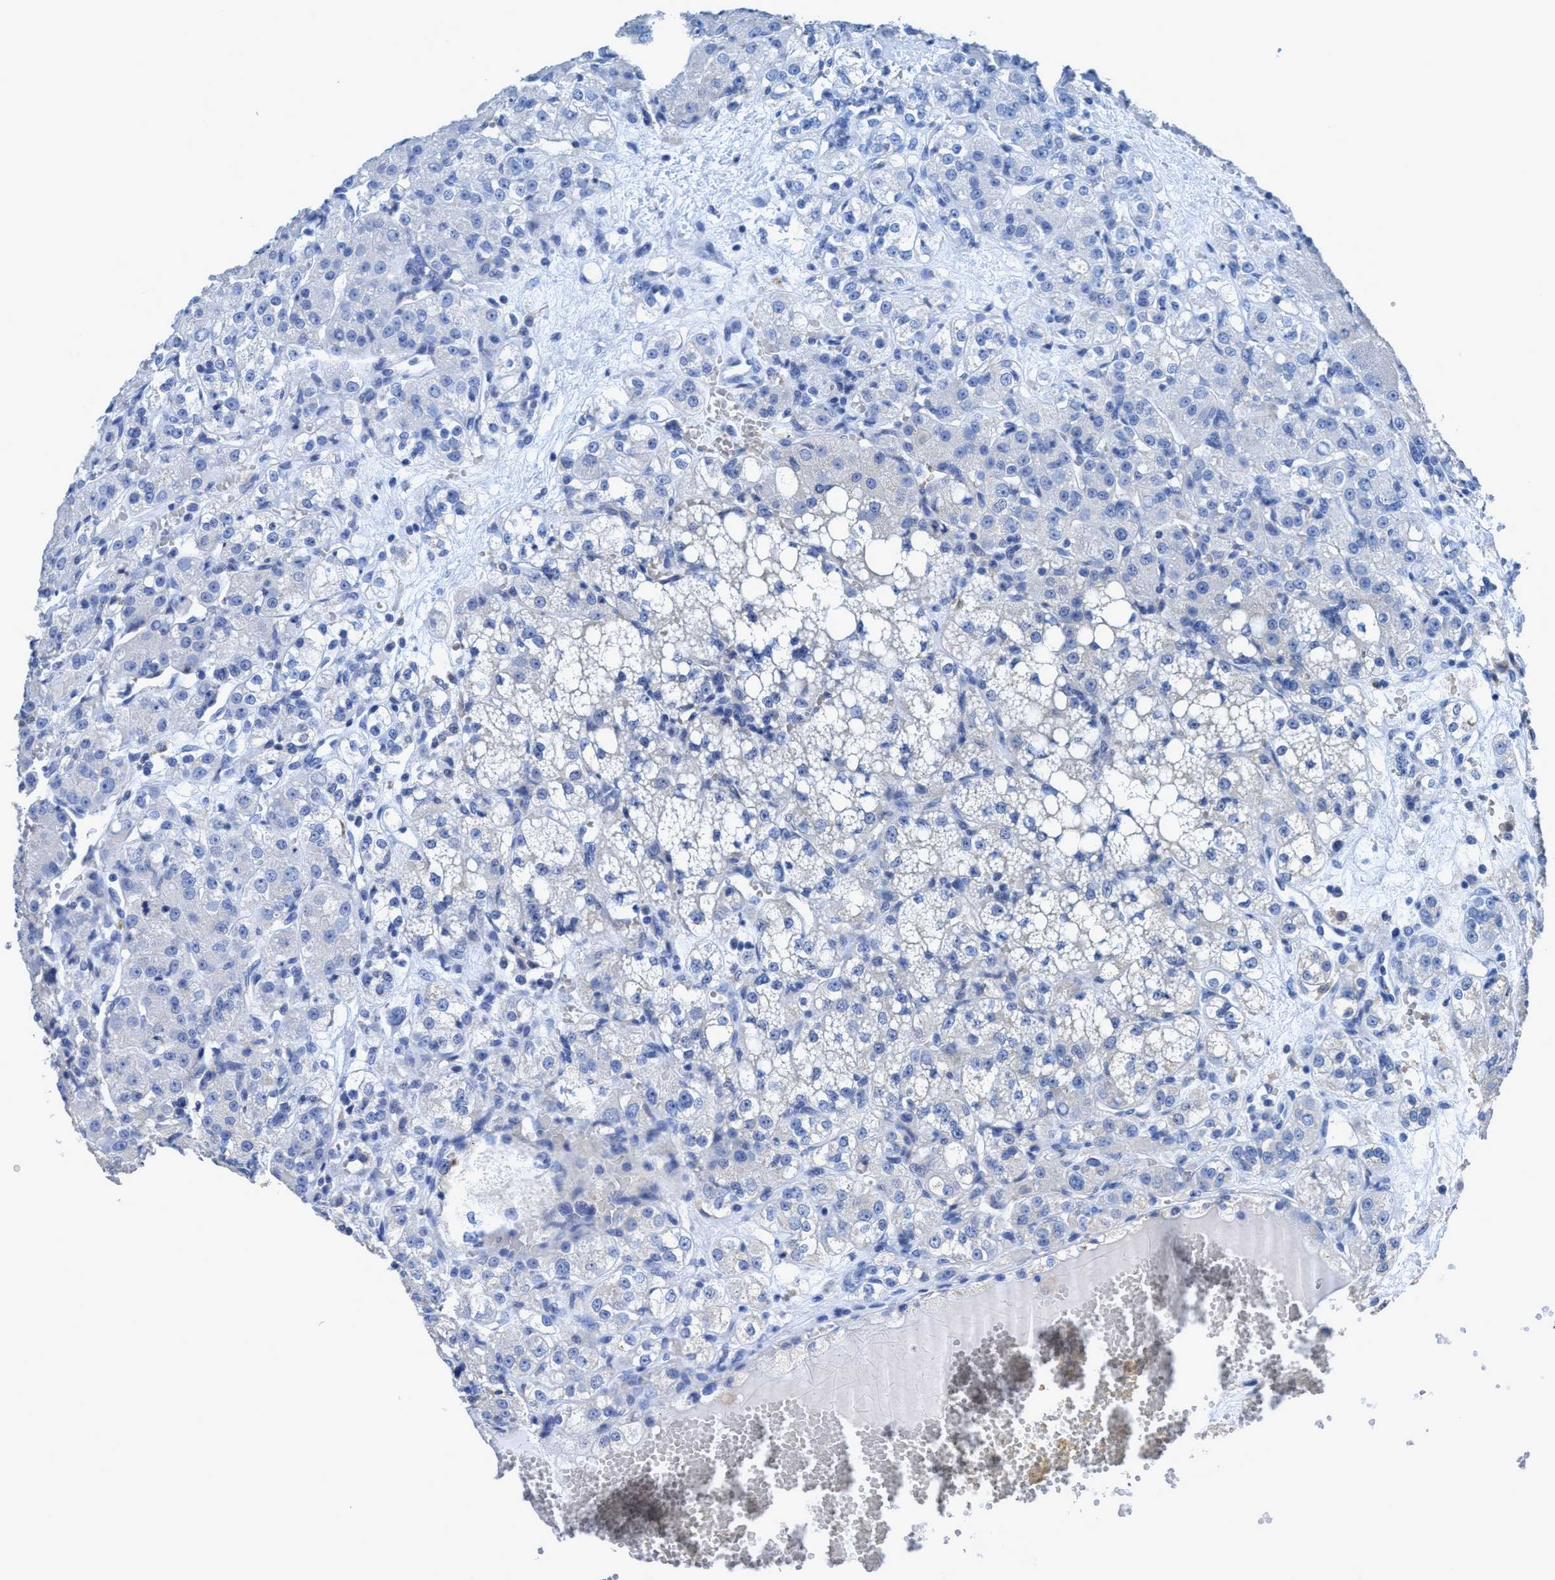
{"staining": {"intensity": "negative", "quantity": "none", "location": "none"}, "tissue": "renal cancer", "cell_type": "Tumor cells", "image_type": "cancer", "snomed": [{"axis": "morphology", "description": "Normal tissue, NOS"}, {"axis": "morphology", "description": "Adenocarcinoma, NOS"}, {"axis": "topography", "description": "Kidney"}], "caption": "Renal cancer (adenocarcinoma) stained for a protein using IHC exhibits no staining tumor cells.", "gene": "DNAI1", "patient": {"sex": "male", "age": 61}}